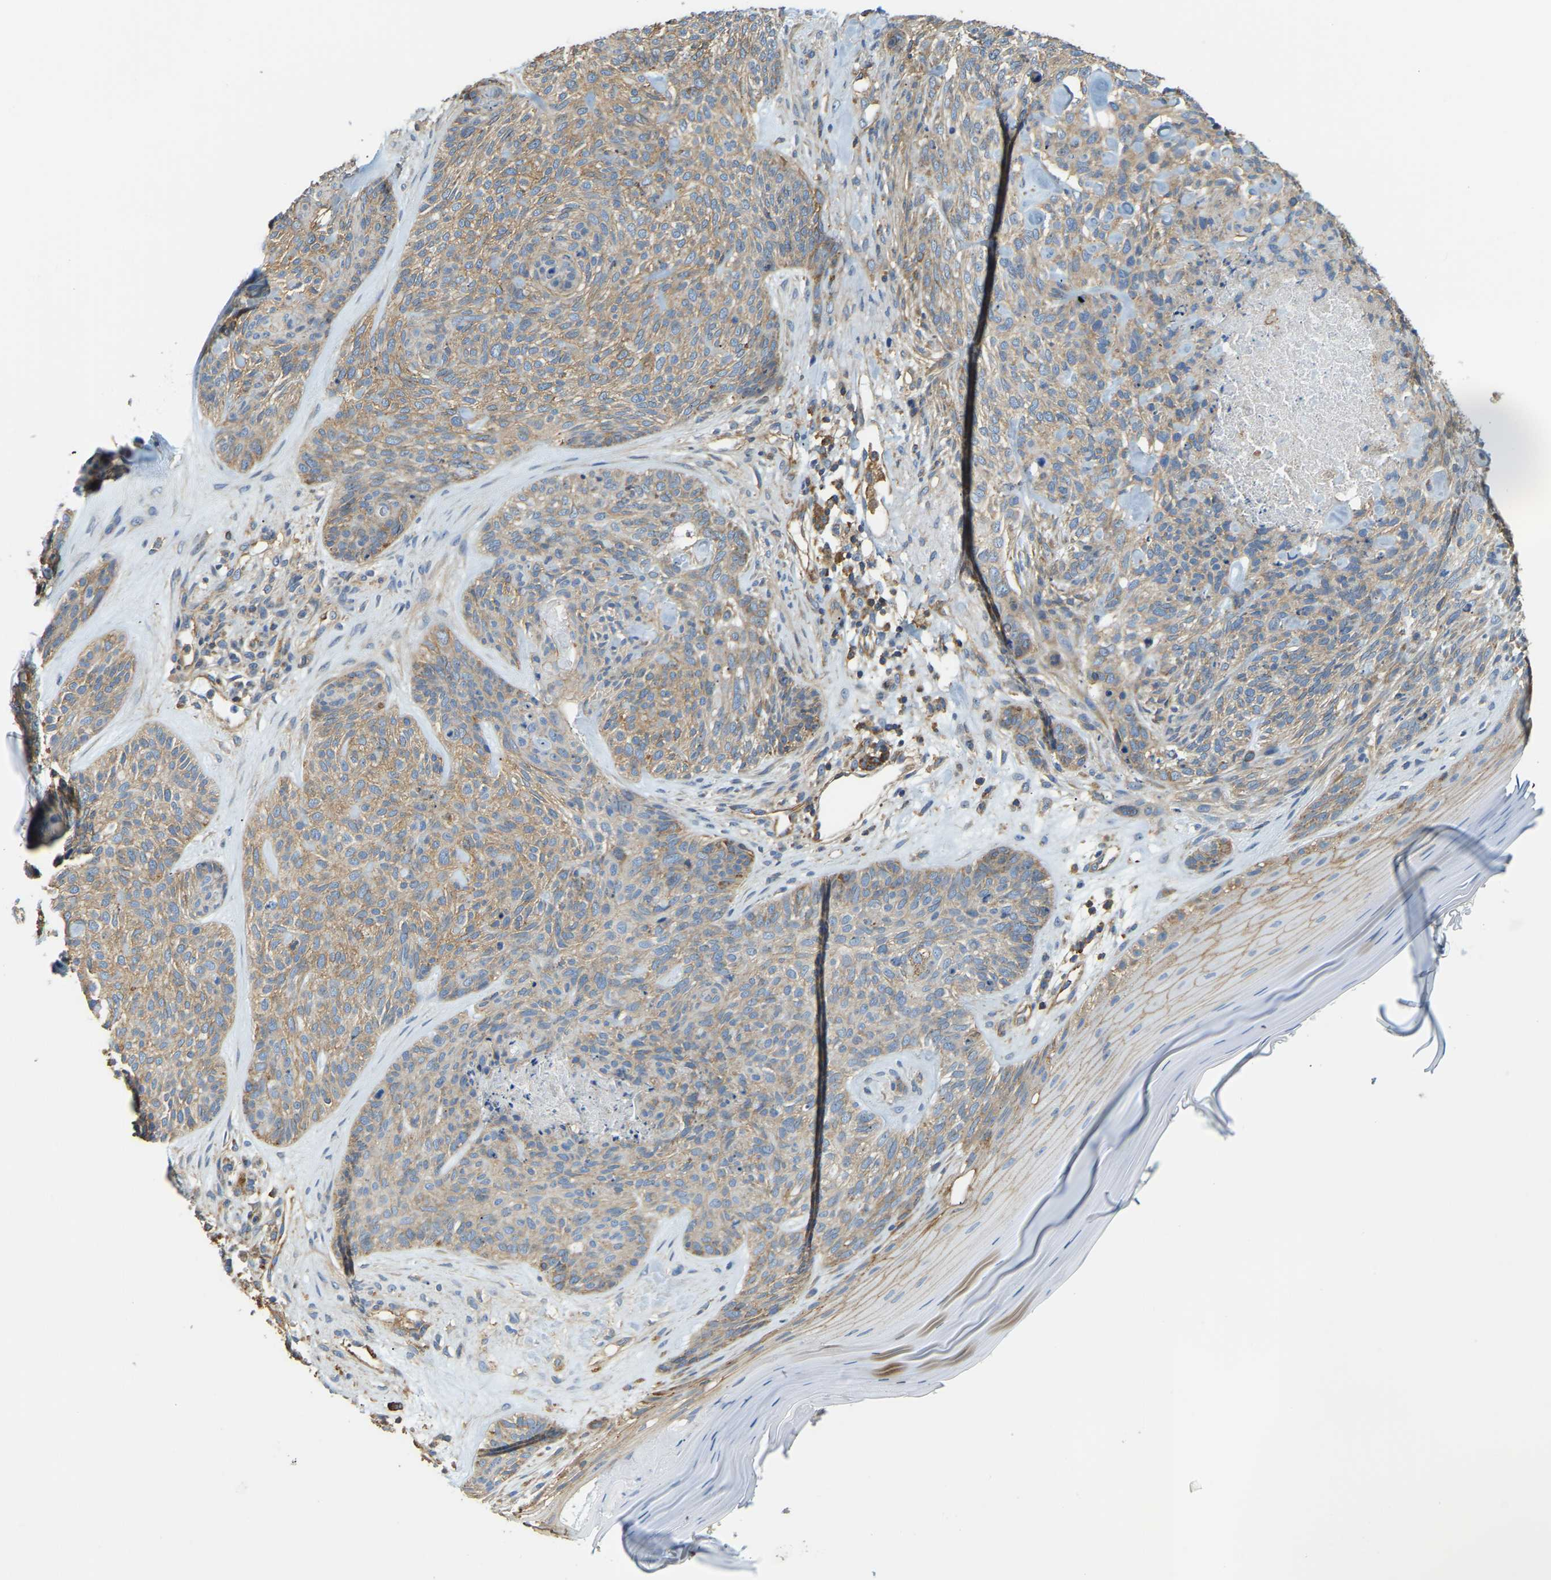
{"staining": {"intensity": "moderate", "quantity": ">75%", "location": "cytoplasmic/membranous"}, "tissue": "skin cancer", "cell_type": "Tumor cells", "image_type": "cancer", "snomed": [{"axis": "morphology", "description": "Basal cell carcinoma"}, {"axis": "topography", "description": "Skin"}], "caption": "Immunohistochemical staining of human skin cancer (basal cell carcinoma) demonstrates medium levels of moderate cytoplasmic/membranous protein positivity in approximately >75% of tumor cells. The staining is performed using DAB (3,3'-diaminobenzidine) brown chromogen to label protein expression. The nuclei are counter-stained blue using hematoxylin.", "gene": "AHNAK", "patient": {"sex": "male", "age": 55}}